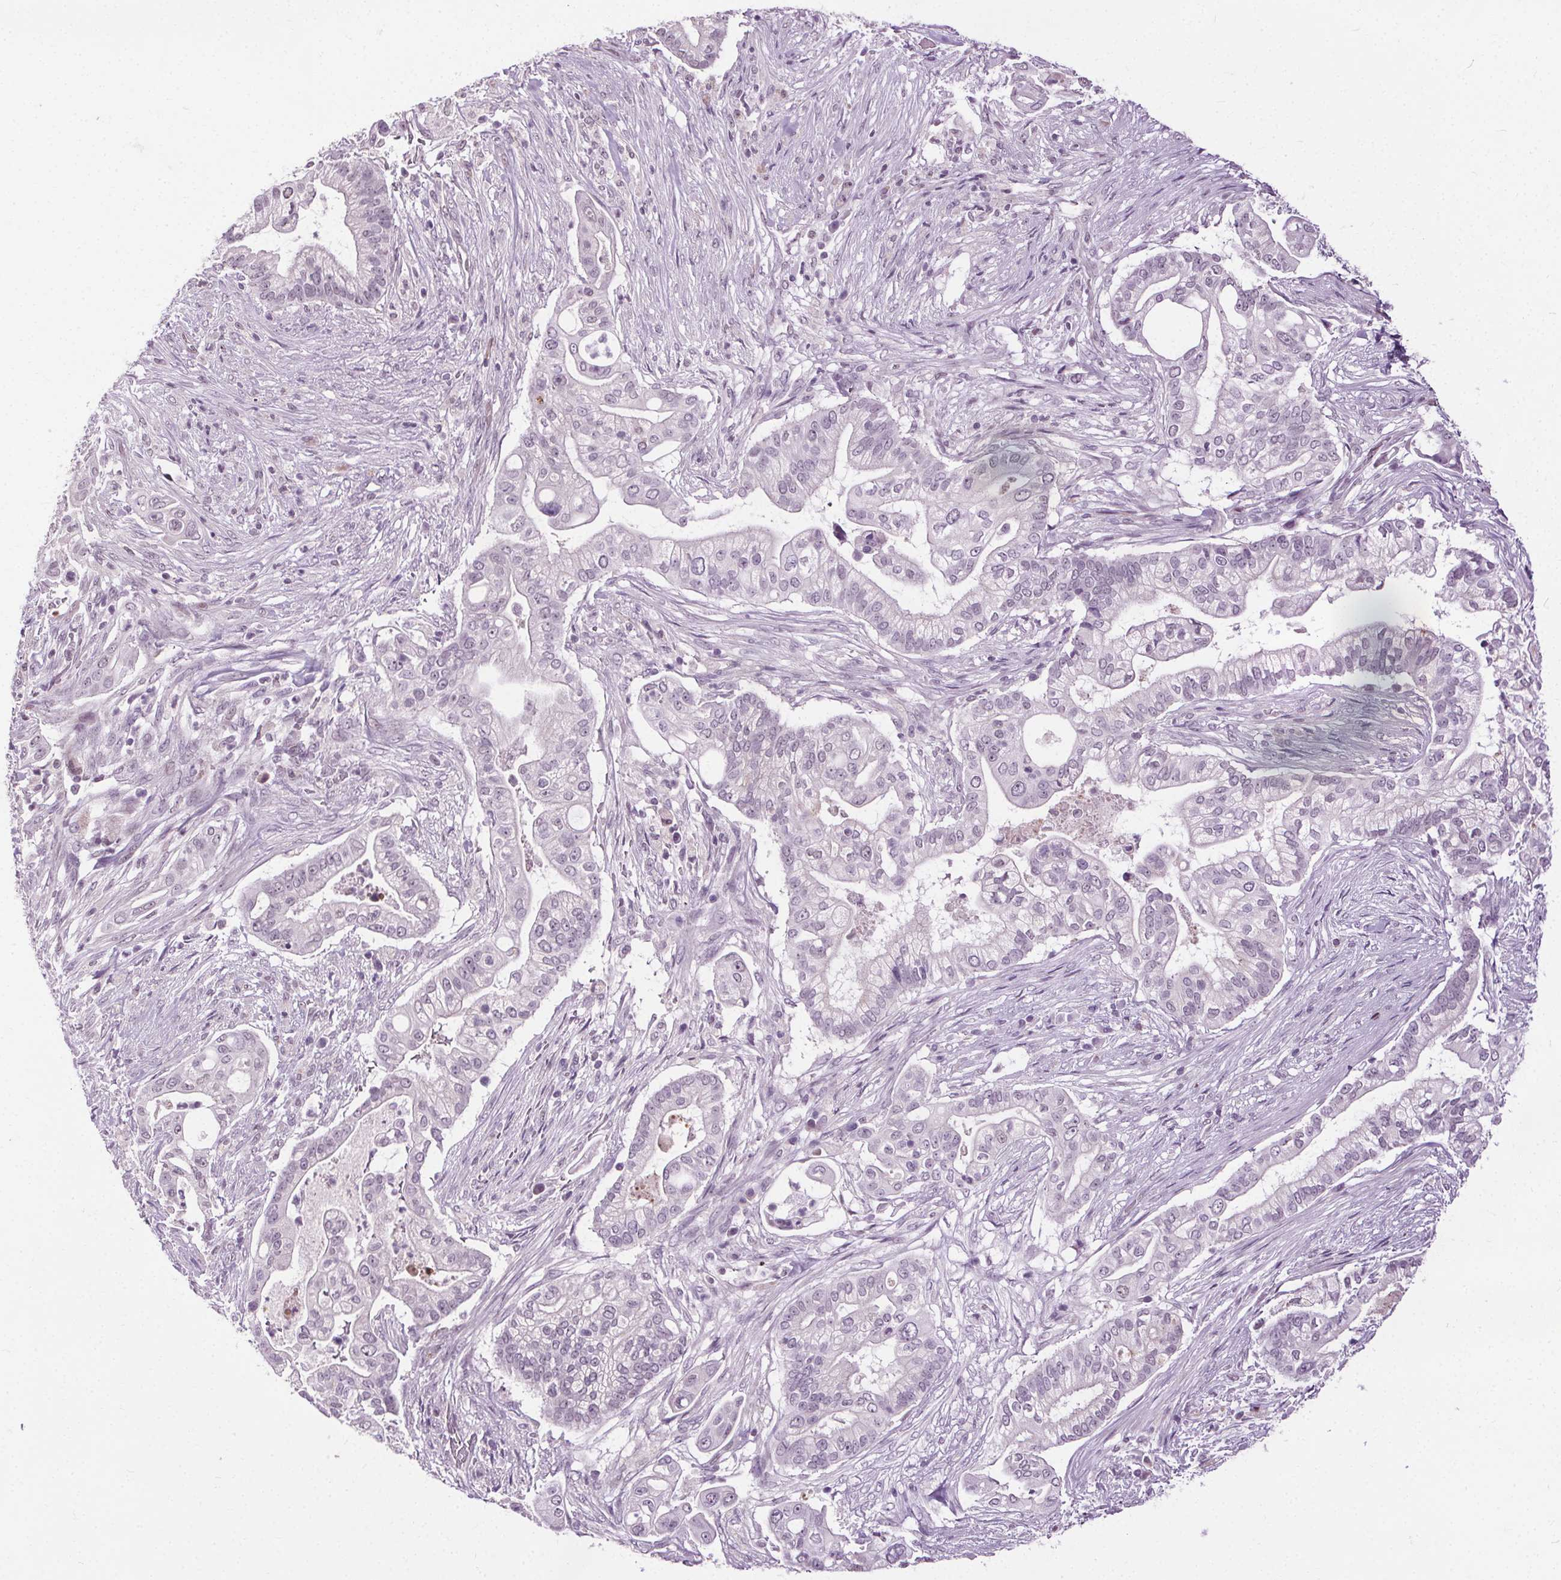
{"staining": {"intensity": "moderate", "quantity": "<25%", "location": "nuclear"}, "tissue": "pancreatic cancer", "cell_type": "Tumor cells", "image_type": "cancer", "snomed": [{"axis": "morphology", "description": "Adenocarcinoma, NOS"}, {"axis": "topography", "description": "Pancreas"}], "caption": "A brown stain labels moderate nuclear staining of a protein in pancreatic cancer (adenocarcinoma) tumor cells.", "gene": "CEBPA", "patient": {"sex": "female", "age": 69}}